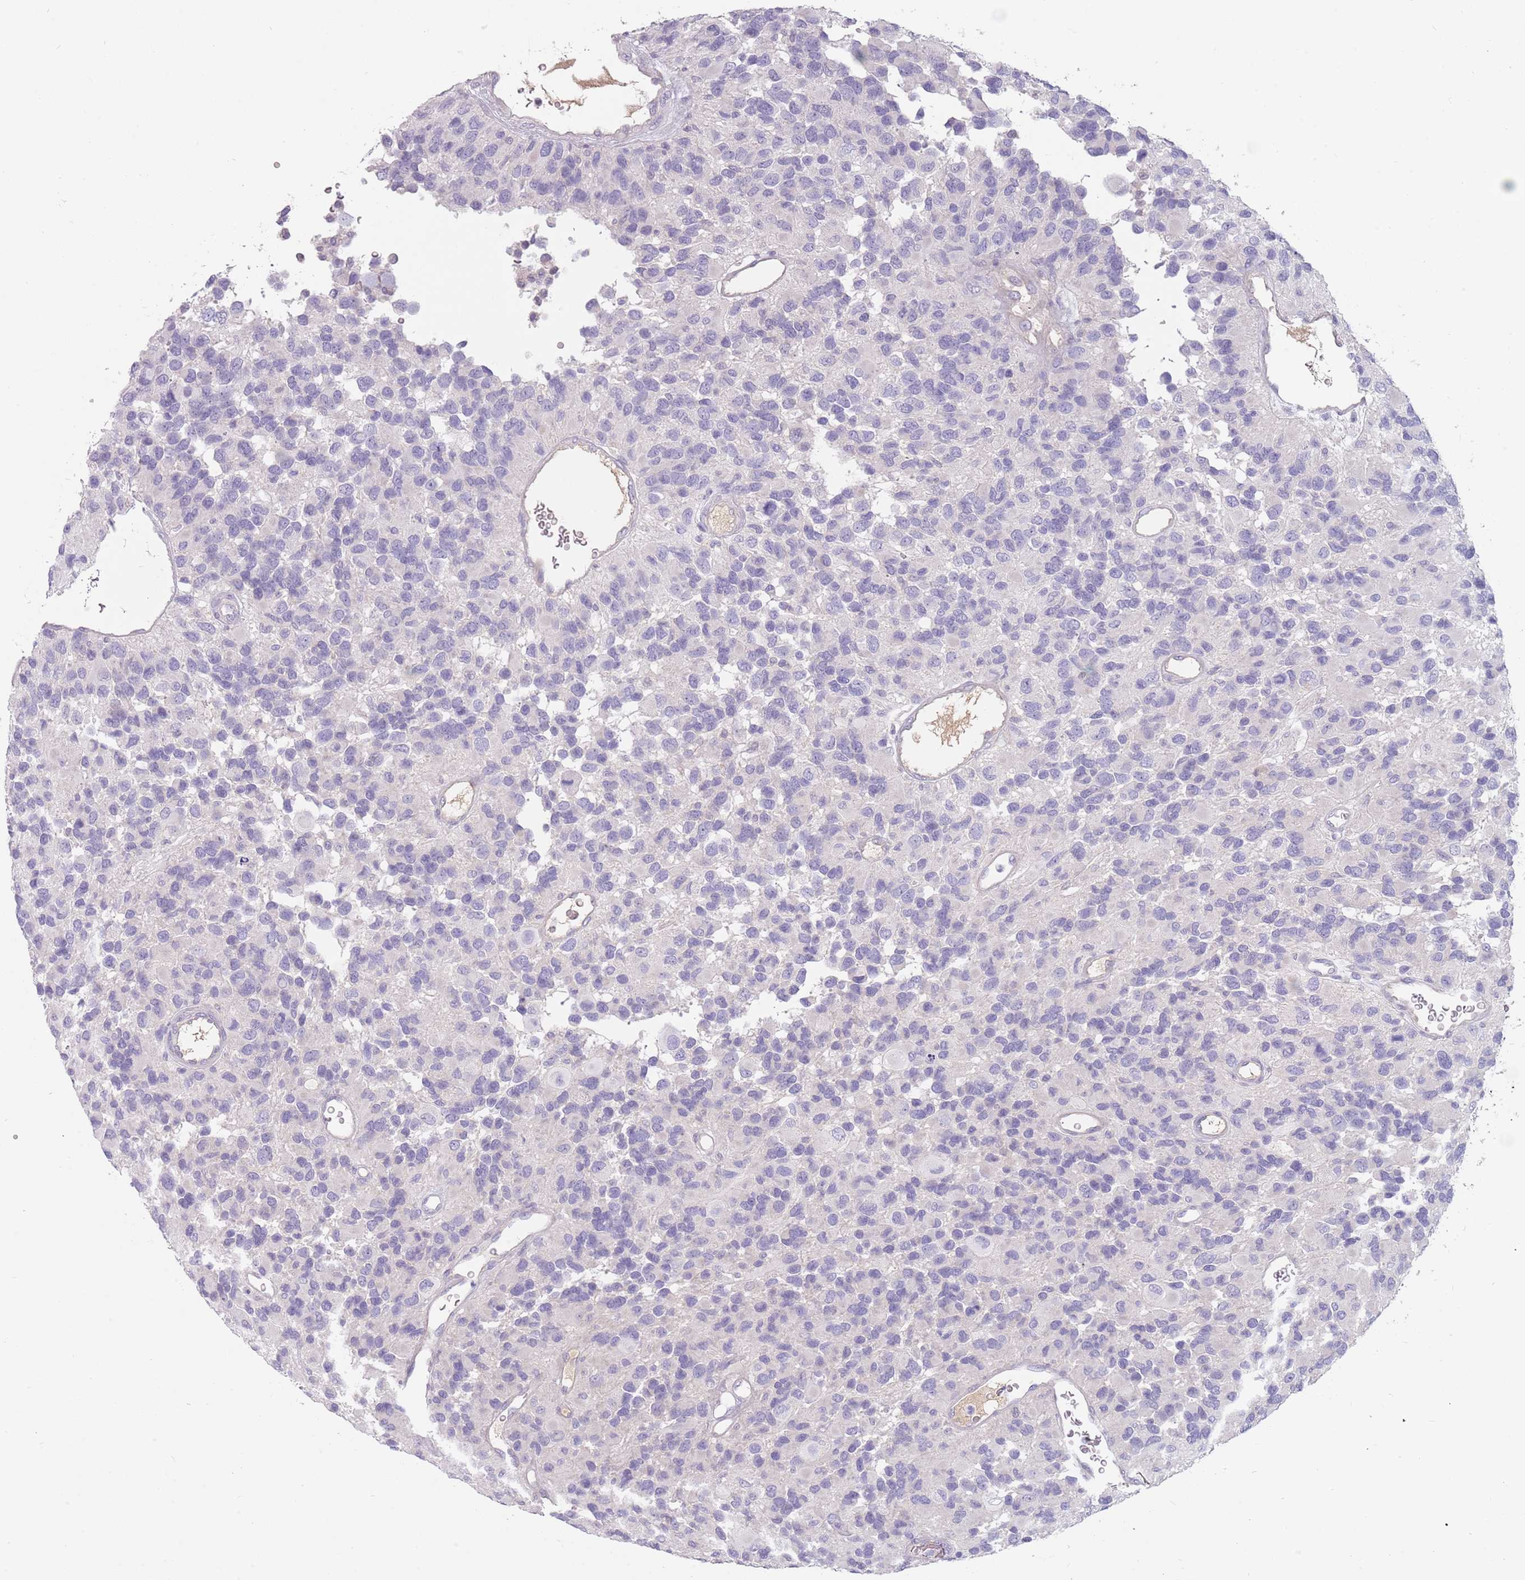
{"staining": {"intensity": "negative", "quantity": "none", "location": "none"}, "tissue": "glioma", "cell_type": "Tumor cells", "image_type": "cancer", "snomed": [{"axis": "morphology", "description": "Glioma, malignant, High grade"}, {"axis": "topography", "description": "Brain"}], "caption": "Immunohistochemistry (IHC) histopathology image of human malignant glioma (high-grade) stained for a protein (brown), which shows no expression in tumor cells.", "gene": "DDX4", "patient": {"sex": "male", "age": 77}}